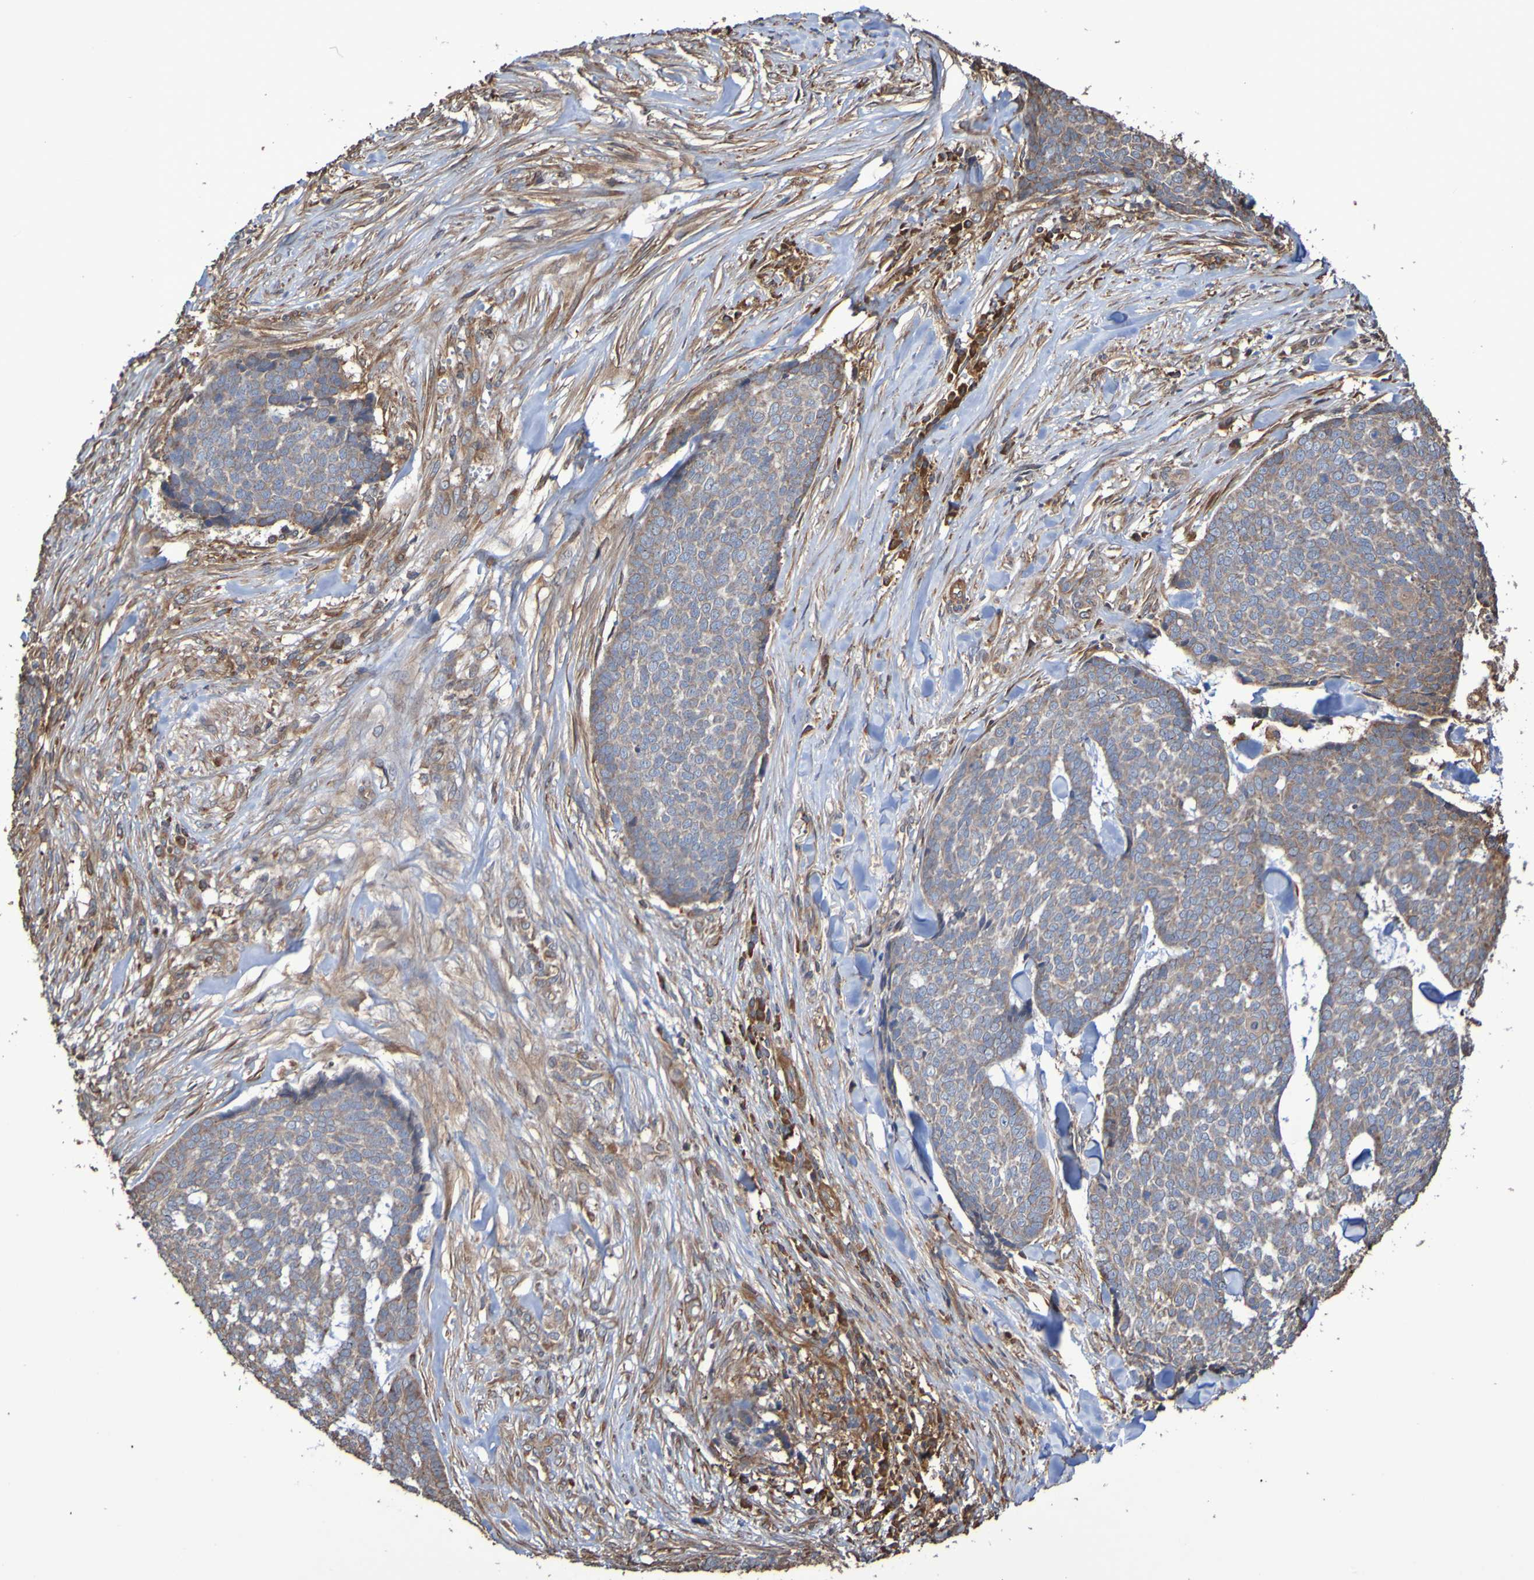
{"staining": {"intensity": "weak", "quantity": ">75%", "location": "cytoplasmic/membranous"}, "tissue": "skin cancer", "cell_type": "Tumor cells", "image_type": "cancer", "snomed": [{"axis": "morphology", "description": "Basal cell carcinoma"}, {"axis": "topography", "description": "Skin"}], "caption": "Immunohistochemistry (DAB) staining of human skin basal cell carcinoma reveals weak cytoplasmic/membranous protein positivity in approximately >75% of tumor cells.", "gene": "RAB11A", "patient": {"sex": "male", "age": 84}}